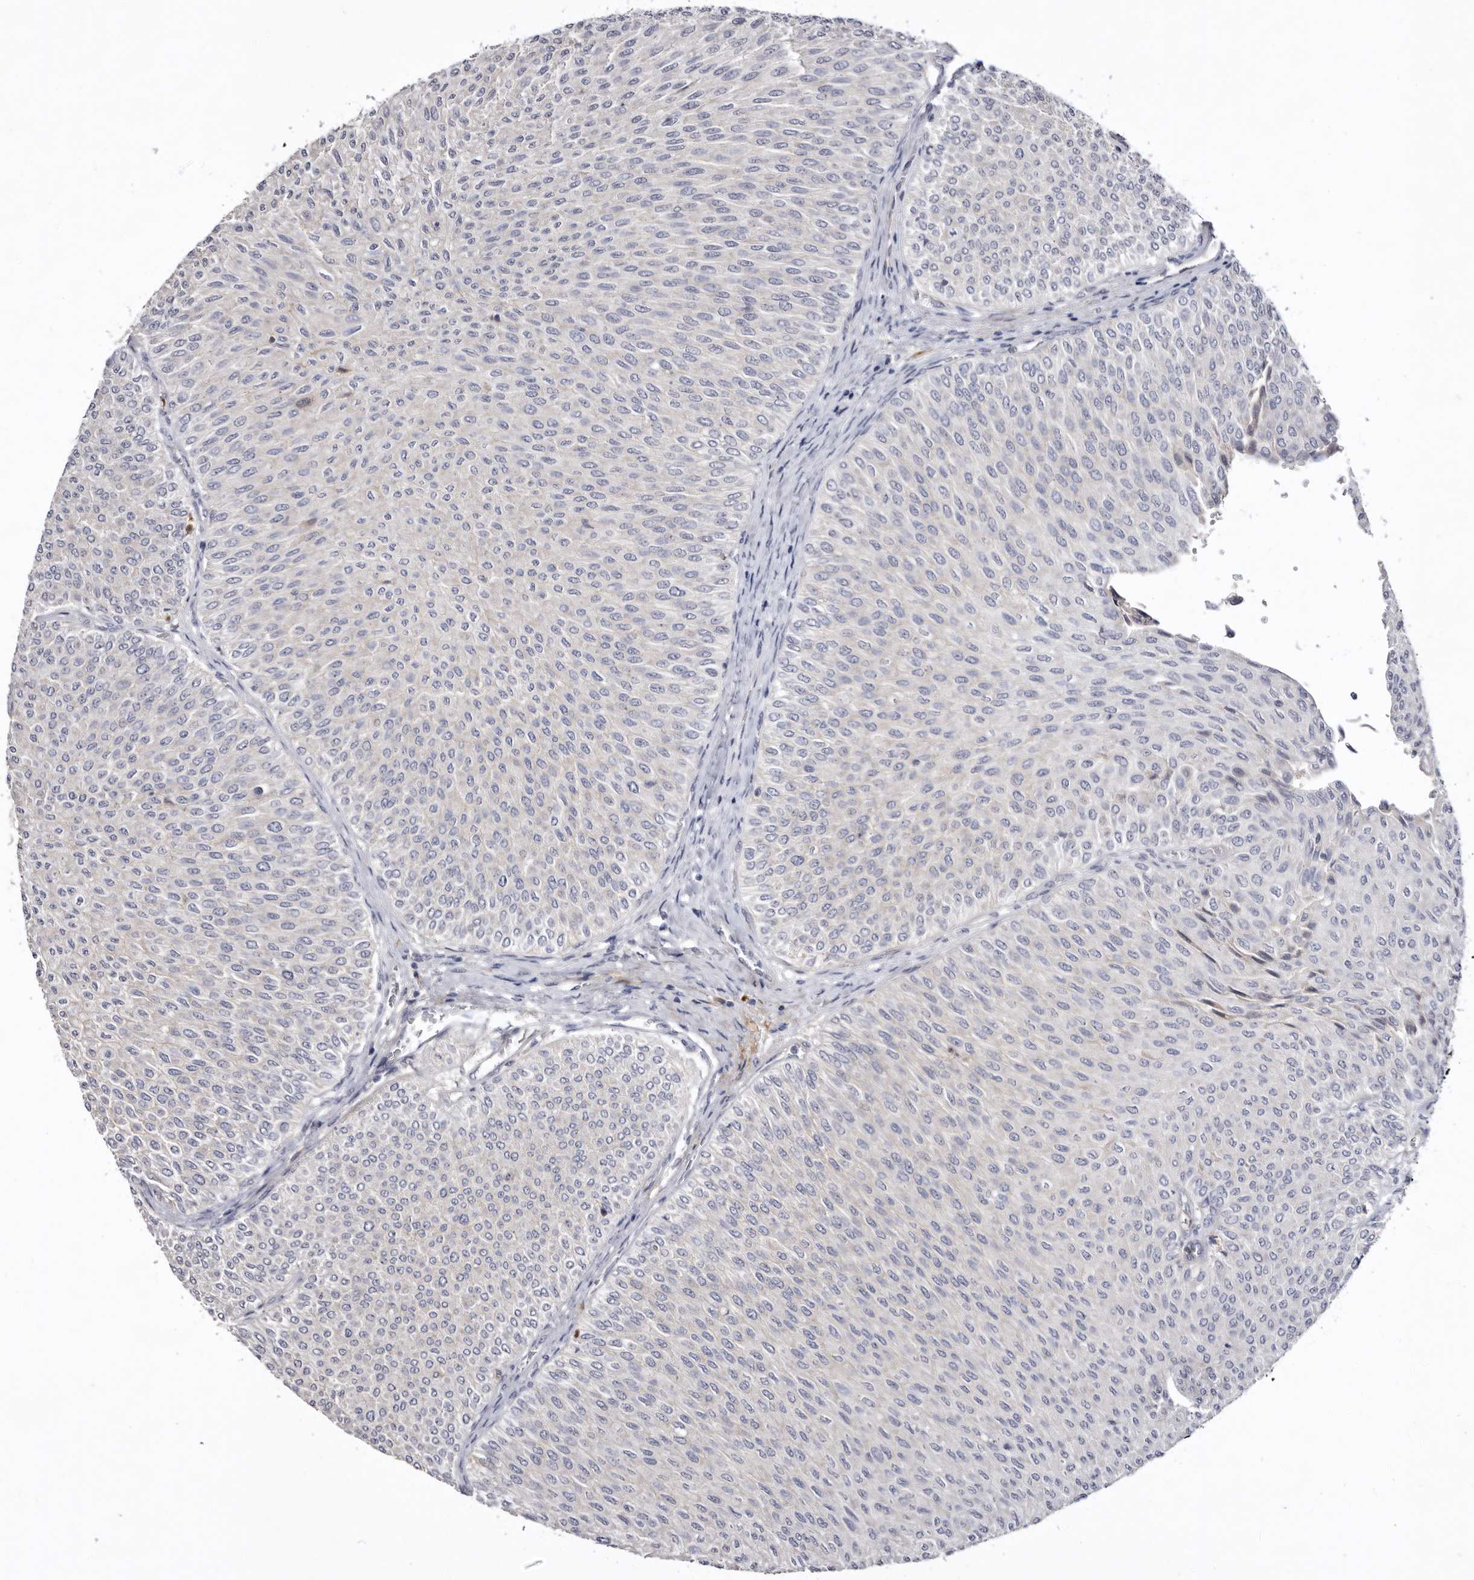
{"staining": {"intensity": "negative", "quantity": "none", "location": "none"}, "tissue": "urothelial cancer", "cell_type": "Tumor cells", "image_type": "cancer", "snomed": [{"axis": "morphology", "description": "Urothelial carcinoma, Low grade"}, {"axis": "topography", "description": "Urinary bladder"}], "caption": "Immunohistochemistry (IHC) of human urothelial cancer exhibits no staining in tumor cells.", "gene": "LMLN", "patient": {"sex": "male", "age": 78}}